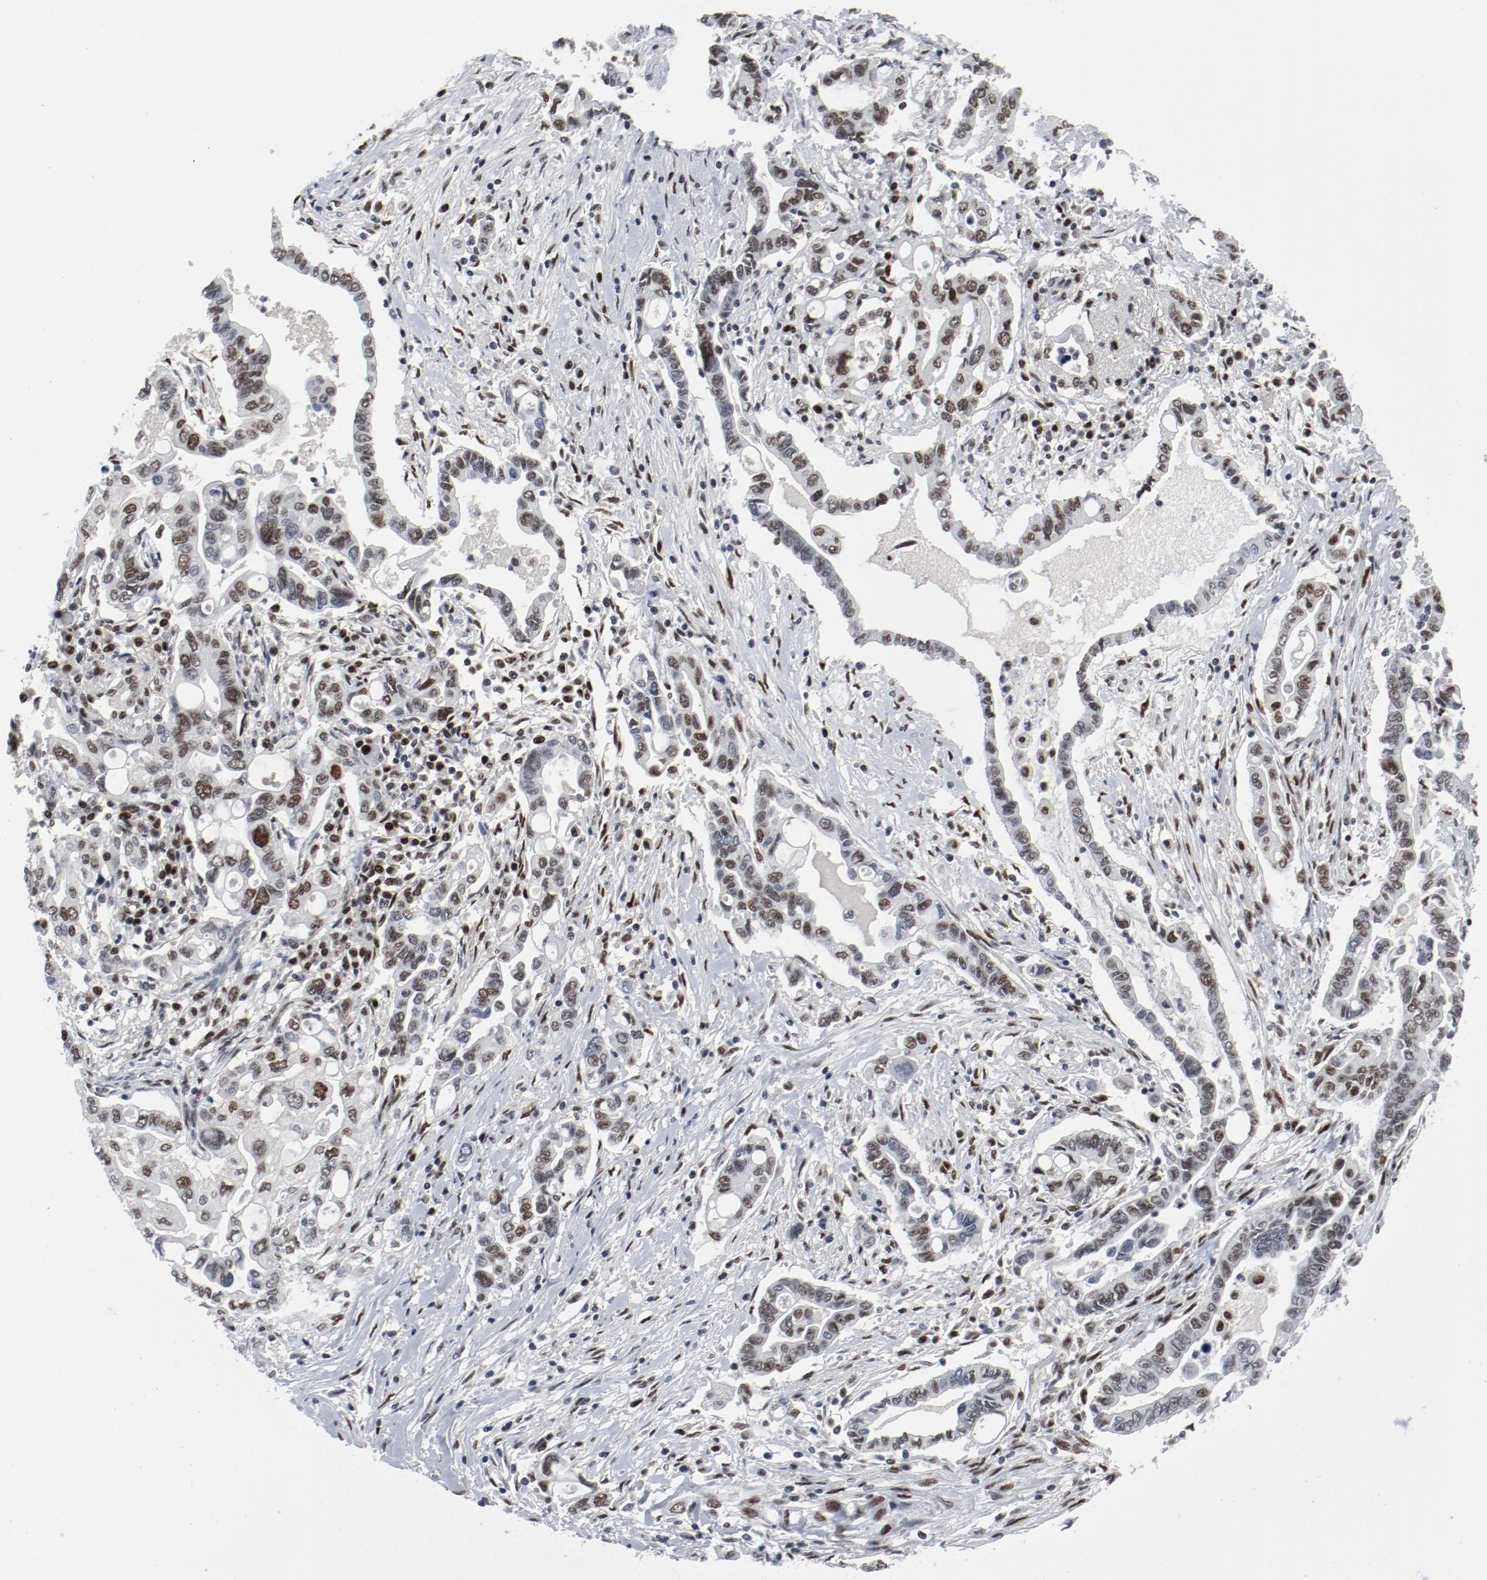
{"staining": {"intensity": "moderate", "quantity": ">75%", "location": "nuclear"}, "tissue": "pancreatic cancer", "cell_type": "Tumor cells", "image_type": "cancer", "snomed": [{"axis": "morphology", "description": "Adenocarcinoma, NOS"}, {"axis": "topography", "description": "Pancreas"}], "caption": "Pancreatic adenocarcinoma tissue displays moderate nuclear staining in about >75% of tumor cells The staining is performed using DAB (3,3'-diaminobenzidine) brown chromogen to label protein expression. The nuclei are counter-stained blue using hematoxylin.", "gene": "JMJD6", "patient": {"sex": "female", "age": 57}}